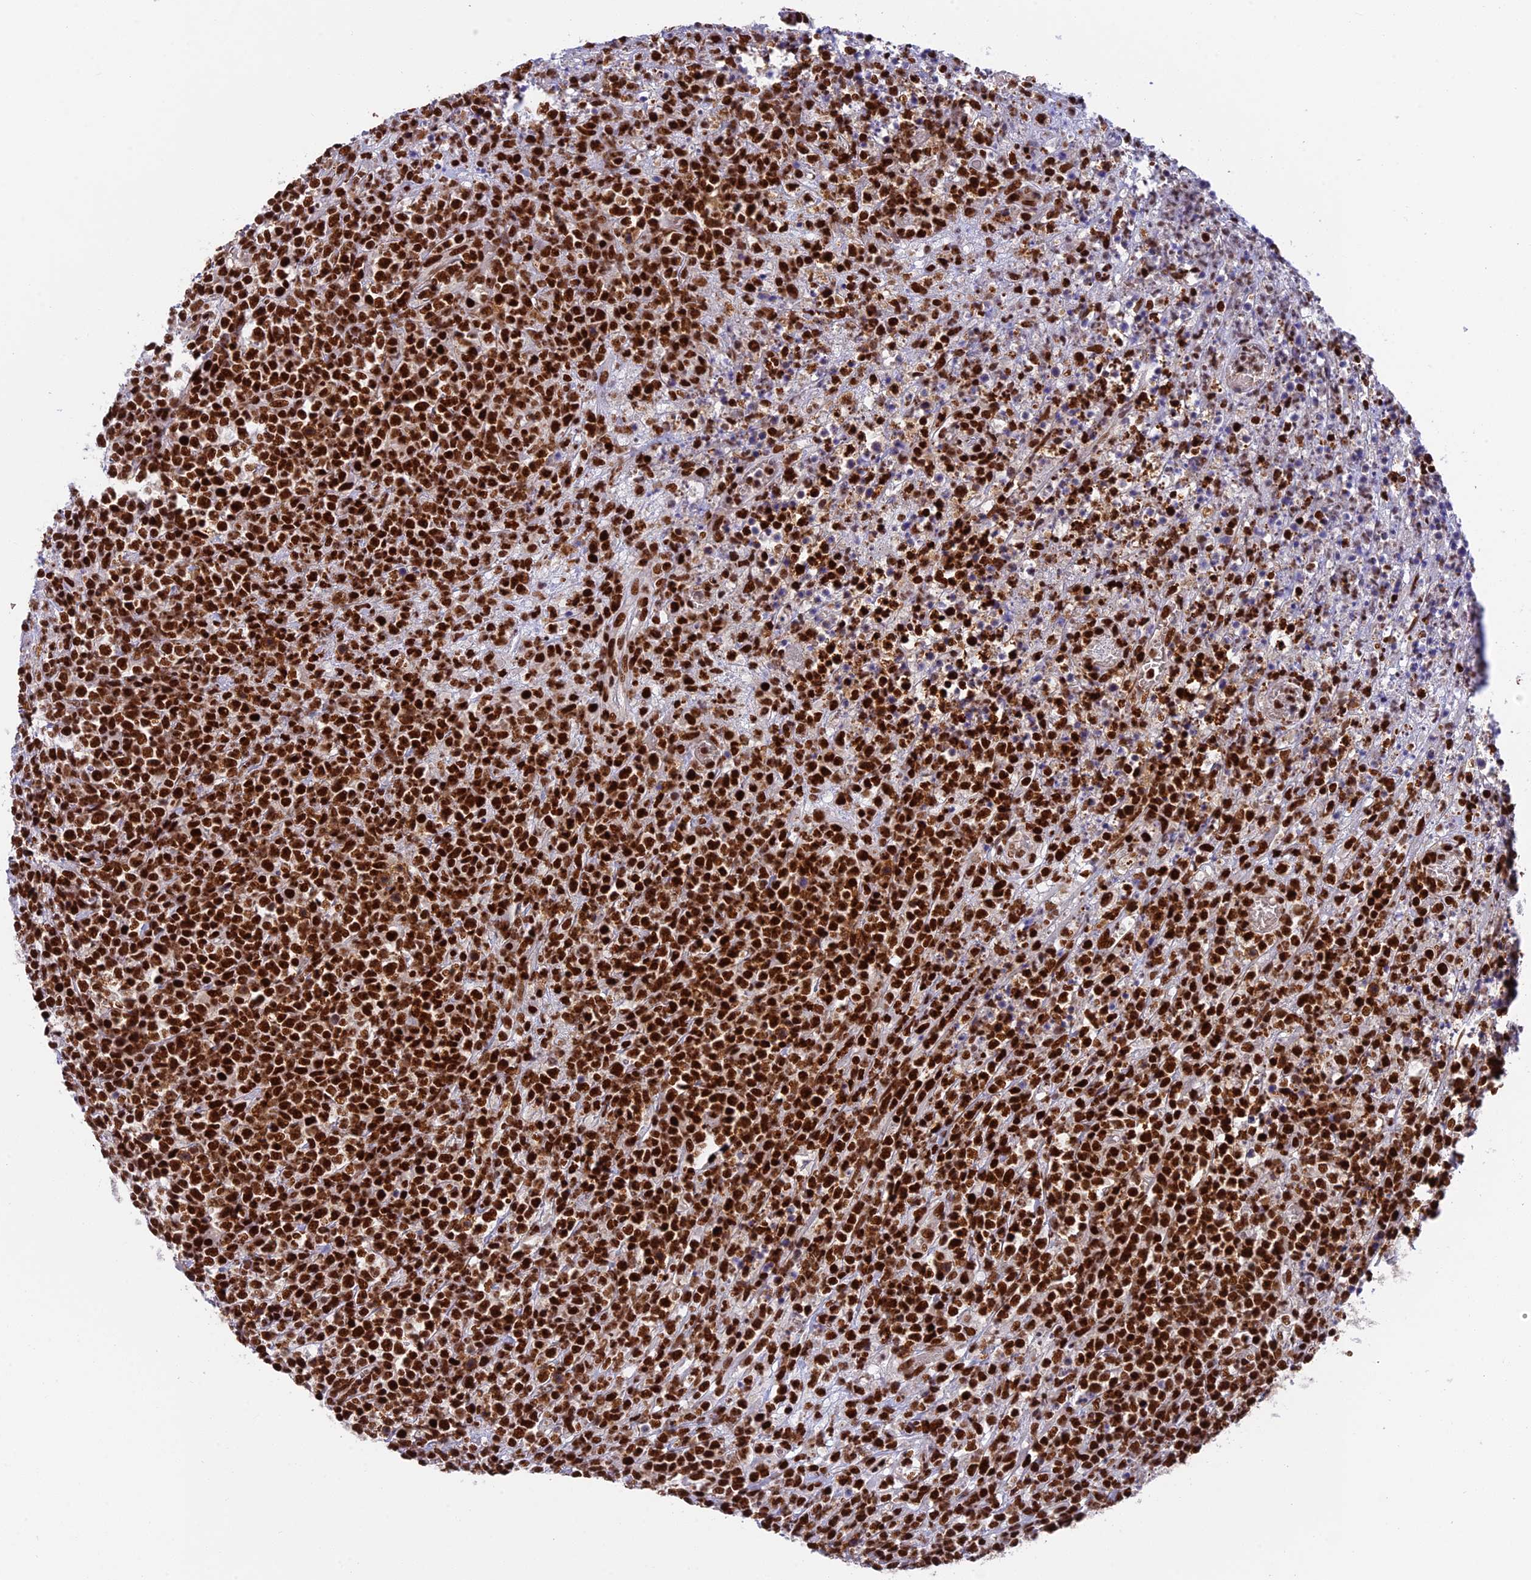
{"staining": {"intensity": "strong", "quantity": ">75%", "location": "nuclear"}, "tissue": "lymphoma", "cell_type": "Tumor cells", "image_type": "cancer", "snomed": [{"axis": "morphology", "description": "Malignant lymphoma, non-Hodgkin's type, High grade"}, {"axis": "topography", "description": "Colon"}], "caption": "The image demonstrates a brown stain indicating the presence of a protein in the nuclear of tumor cells in high-grade malignant lymphoma, non-Hodgkin's type.", "gene": "EEF1AKMT3", "patient": {"sex": "female", "age": 53}}